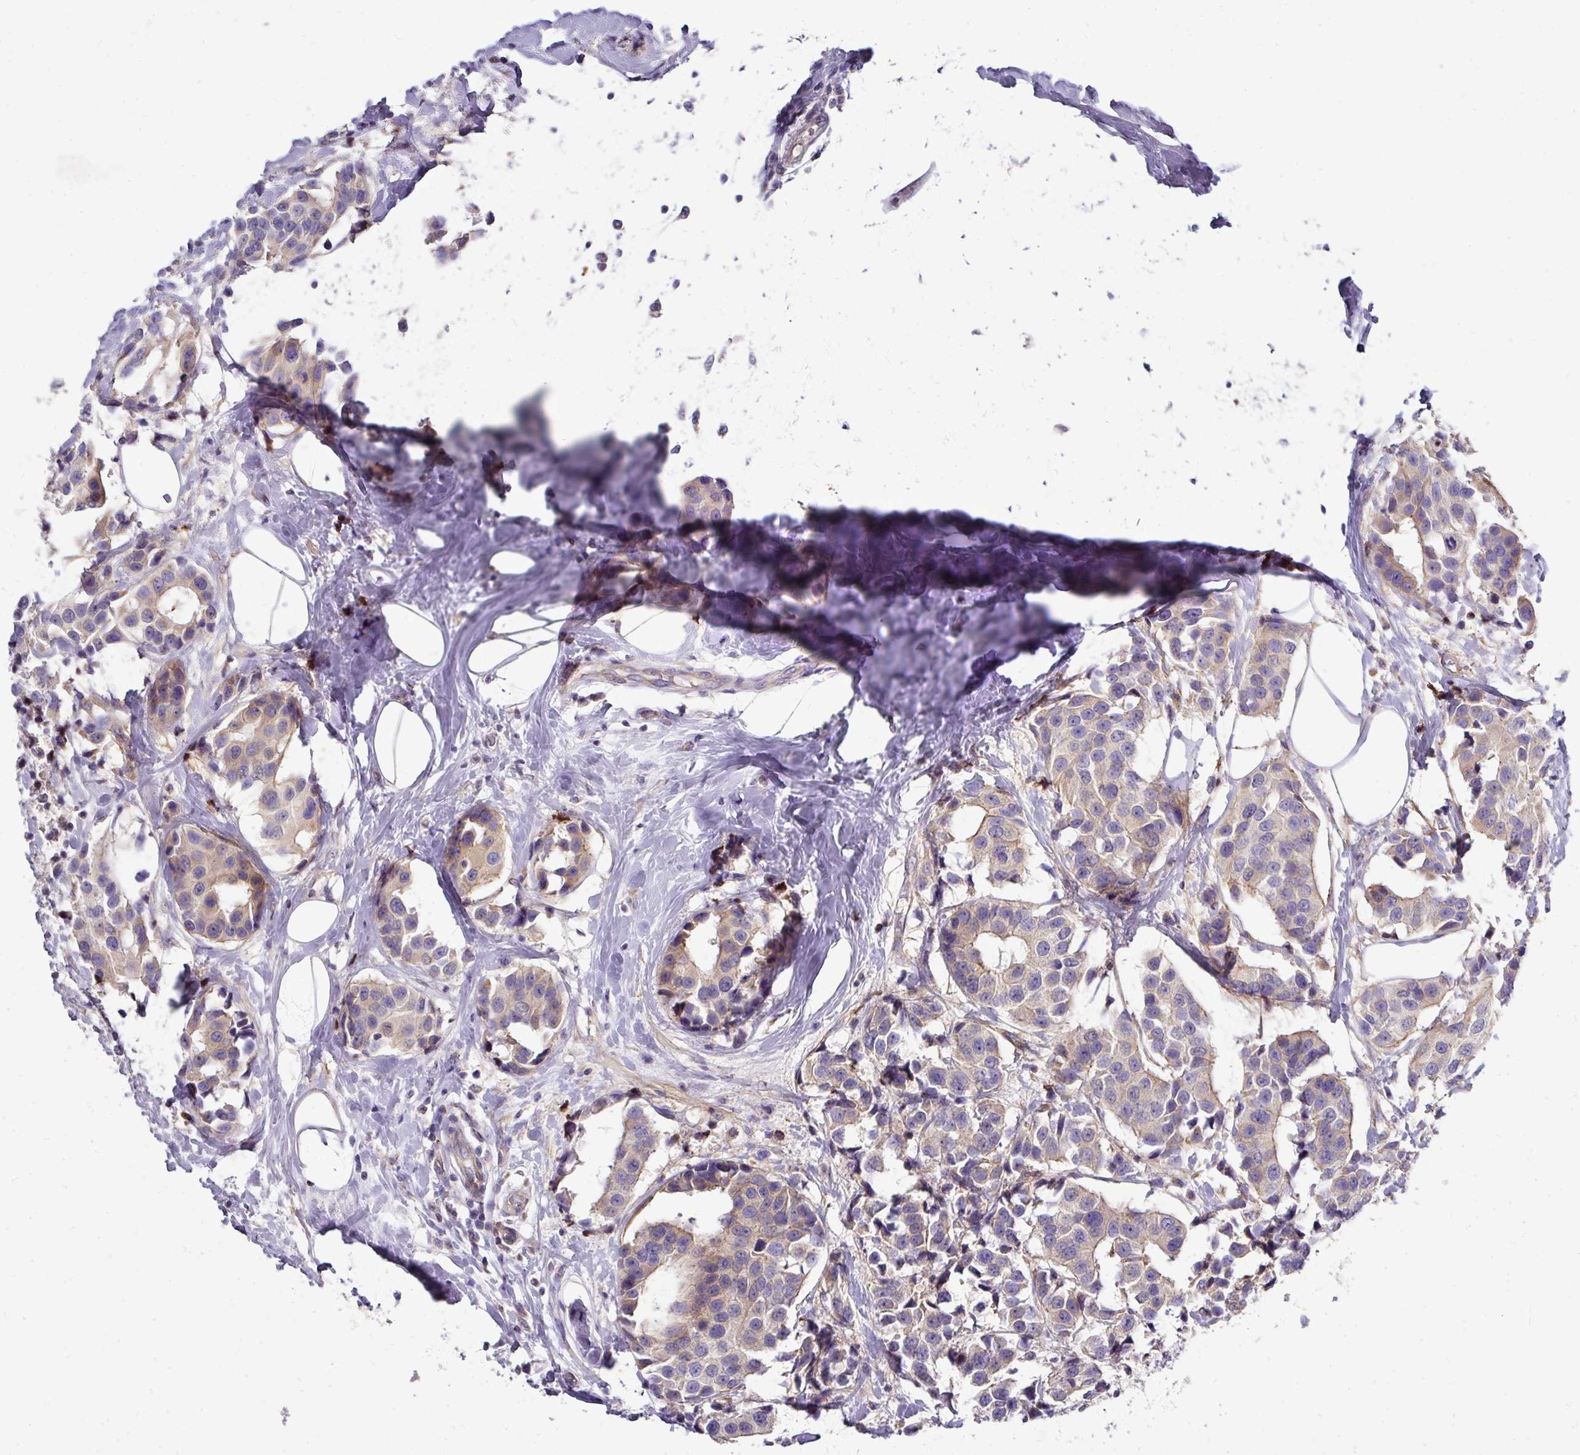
{"staining": {"intensity": "weak", "quantity": "<25%", "location": "cytoplasmic/membranous"}, "tissue": "breast cancer", "cell_type": "Tumor cells", "image_type": "cancer", "snomed": [{"axis": "morphology", "description": "Normal tissue, NOS"}, {"axis": "morphology", "description": "Duct carcinoma"}, {"axis": "topography", "description": "Breast"}], "caption": "Immunohistochemical staining of human breast cancer (infiltrating ductal carcinoma) demonstrates no significant positivity in tumor cells.", "gene": "GAN", "patient": {"sex": "female", "age": 39}}